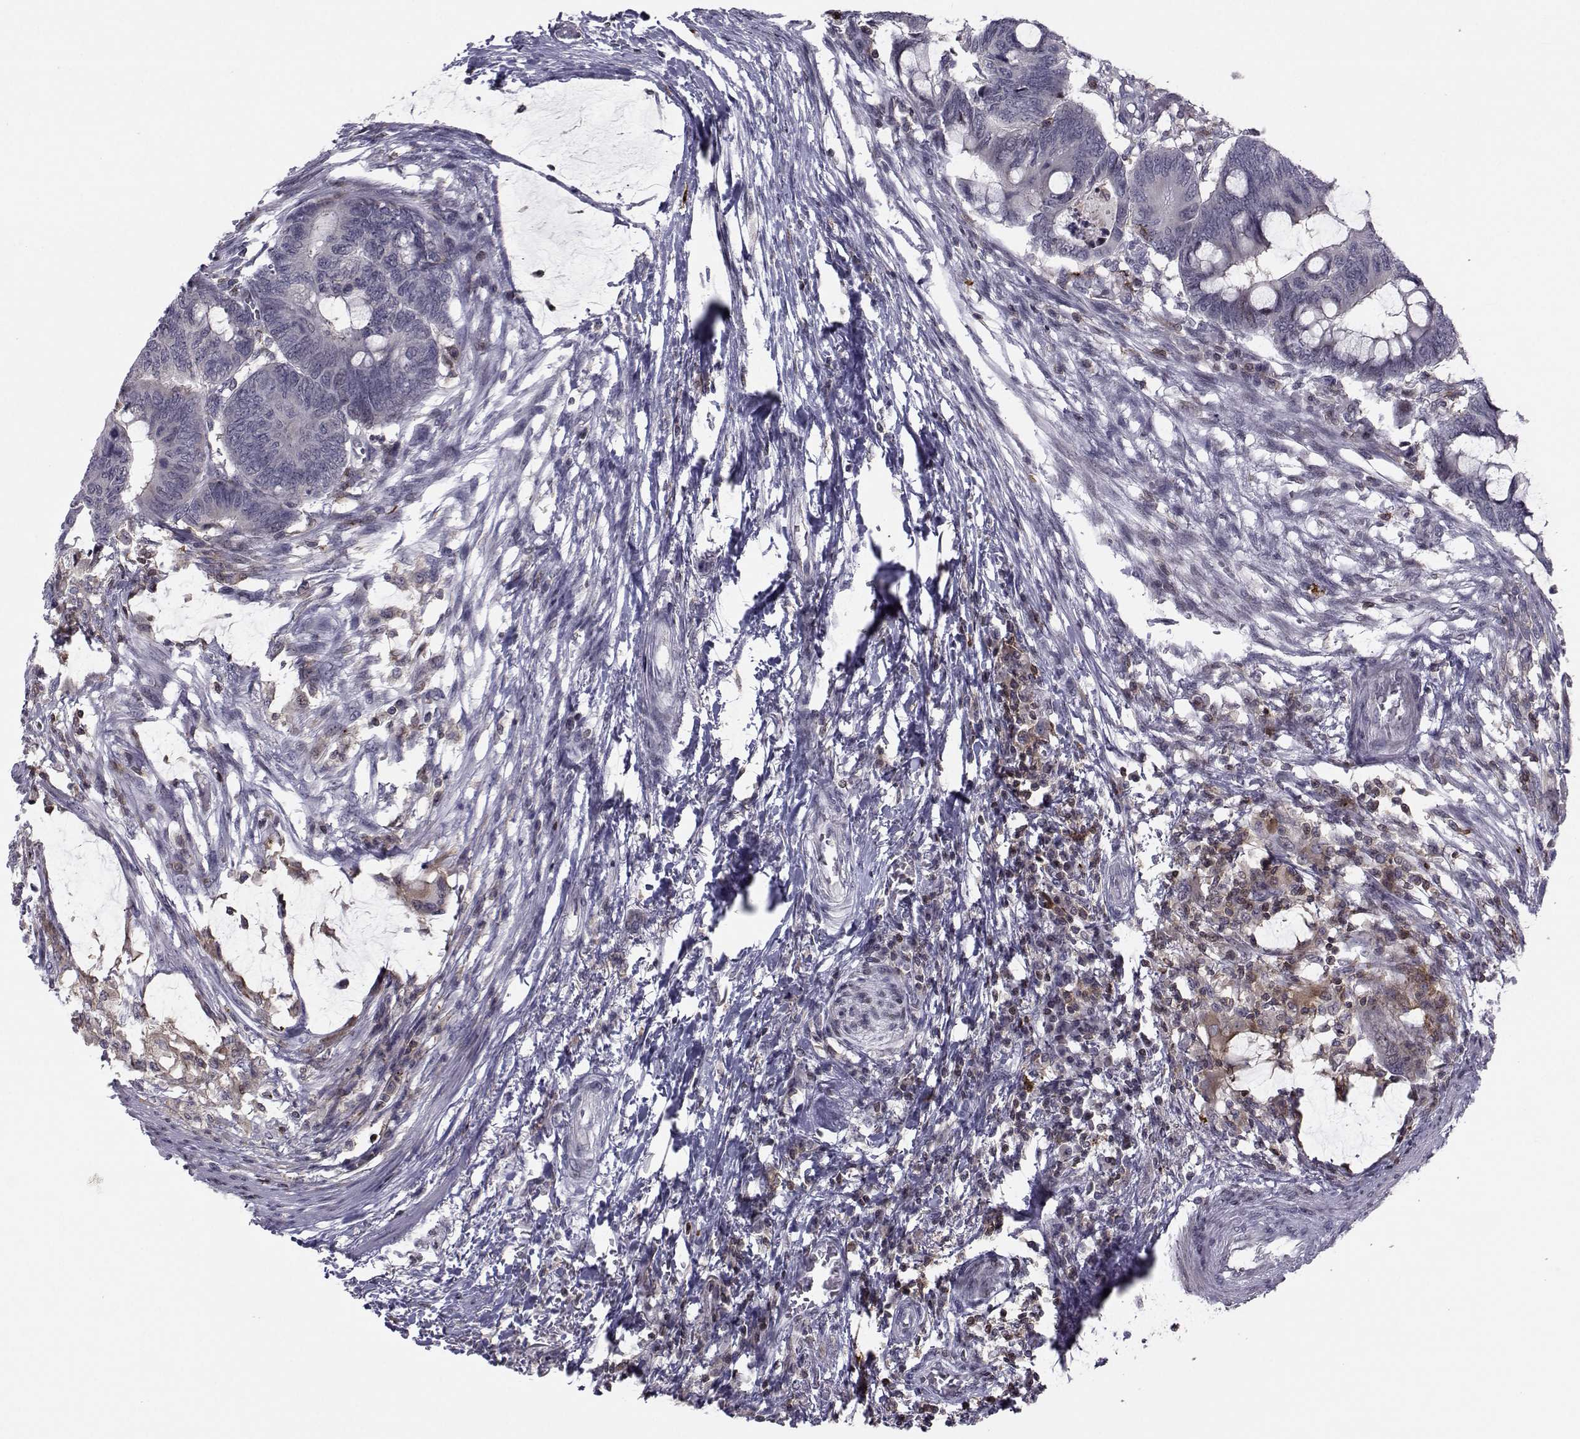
{"staining": {"intensity": "negative", "quantity": "none", "location": "none"}, "tissue": "colorectal cancer", "cell_type": "Tumor cells", "image_type": "cancer", "snomed": [{"axis": "morphology", "description": "Normal tissue, NOS"}, {"axis": "morphology", "description": "Adenocarcinoma, NOS"}, {"axis": "topography", "description": "Rectum"}, {"axis": "topography", "description": "Peripheral nerve tissue"}], "caption": "Immunohistochemistry histopathology image of neoplastic tissue: human colorectal cancer stained with DAB exhibits no significant protein staining in tumor cells.", "gene": "PCP4L1", "patient": {"sex": "male", "age": 92}}